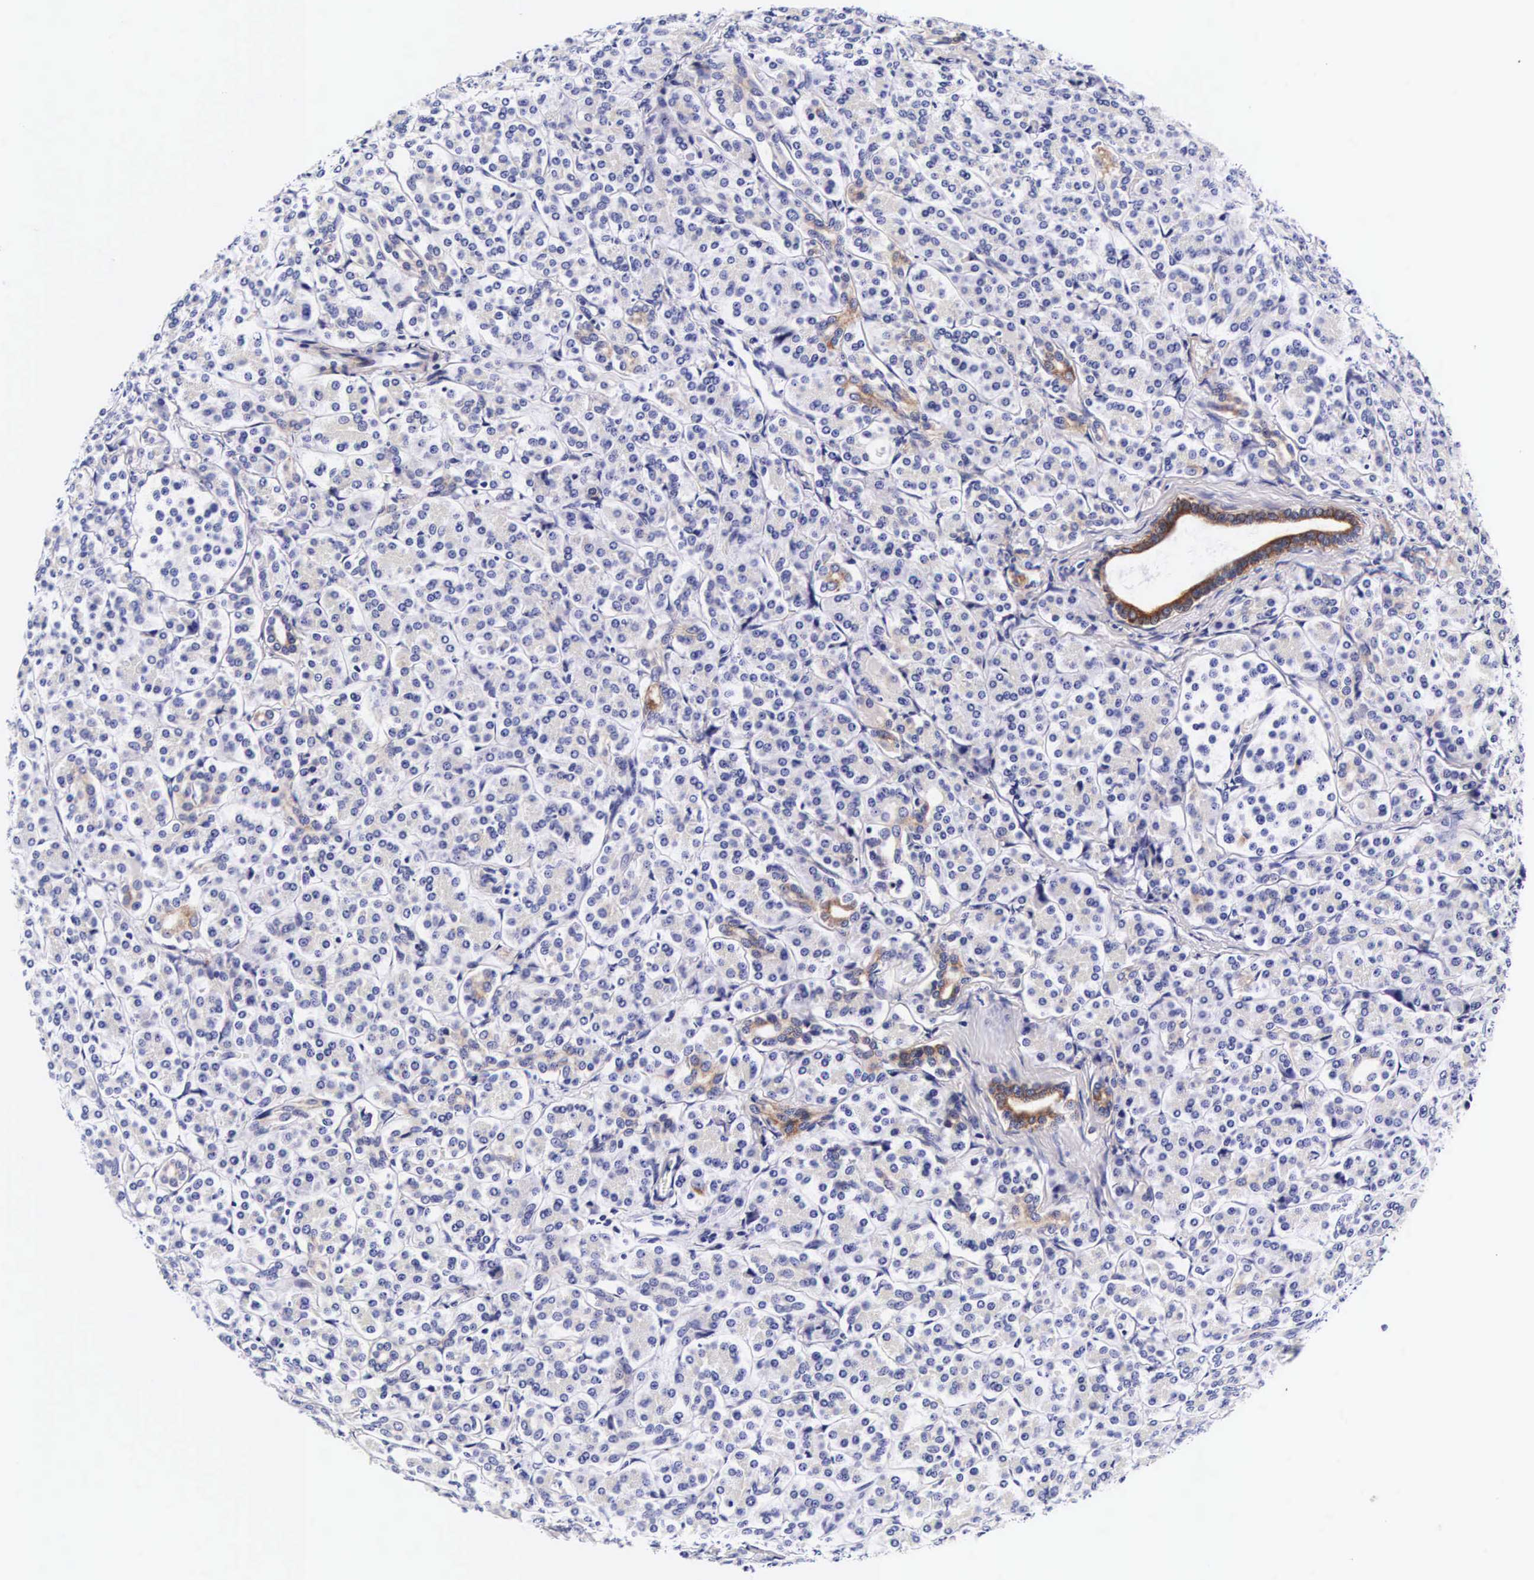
{"staining": {"intensity": "negative", "quantity": "none", "location": "none"}, "tissue": "pancreas", "cell_type": "Exocrine glandular cells", "image_type": "normal", "snomed": [{"axis": "morphology", "description": "Normal tissue, NOS"}, {"axis": "topography", "description": "Lymph node"}, {"axis": "topography", "description": "Pancreas"}], "caption": "Immunohistochemistry (IHC) image of unremarkable human pancreas stained for a protein (brown), which exhibits no positivity in exocrine glandular cells.", "gene": "UPRT", "patient": {"sex": "male", "age": 59}}